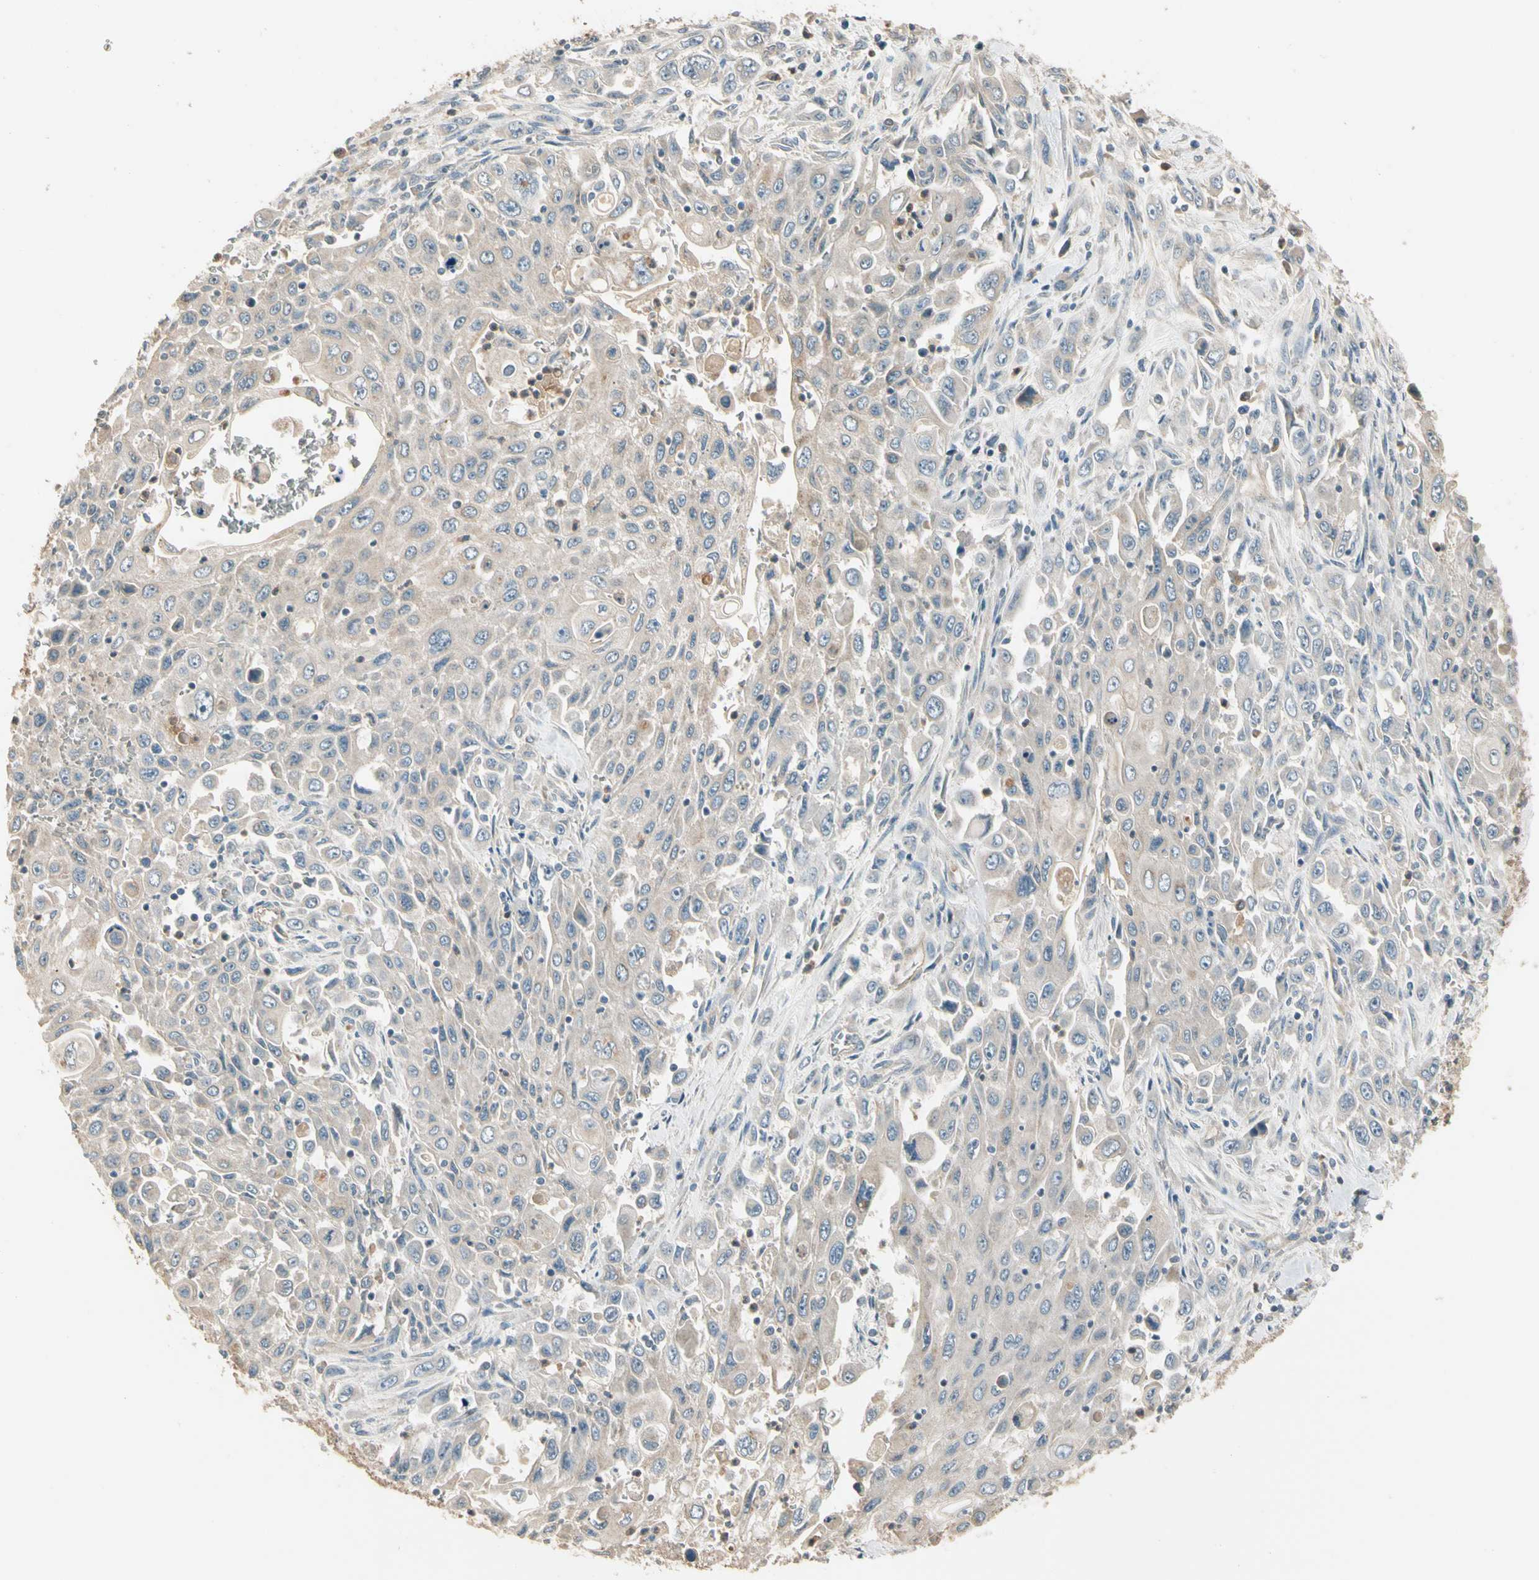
{"staining": {"intensity": "negative", "quantity": "none", "location": "none"}, "tissue": "pancreatic cancer", "cell_type": "Tumor cells", "image_type": "cancer", "snomed": [{"axis": "morphology", "description": "Adenocarcinoma, NOS"}, {"axis": "topography", "description": "Pancreas"}], "caption": "This is an immunohistochemistry (IHC) photomicrograph of pancreatic cancer. There is no staining in tumor cells.", "gene": "TNFRSF21", "patient": {"sex": "male", "age": 70}}